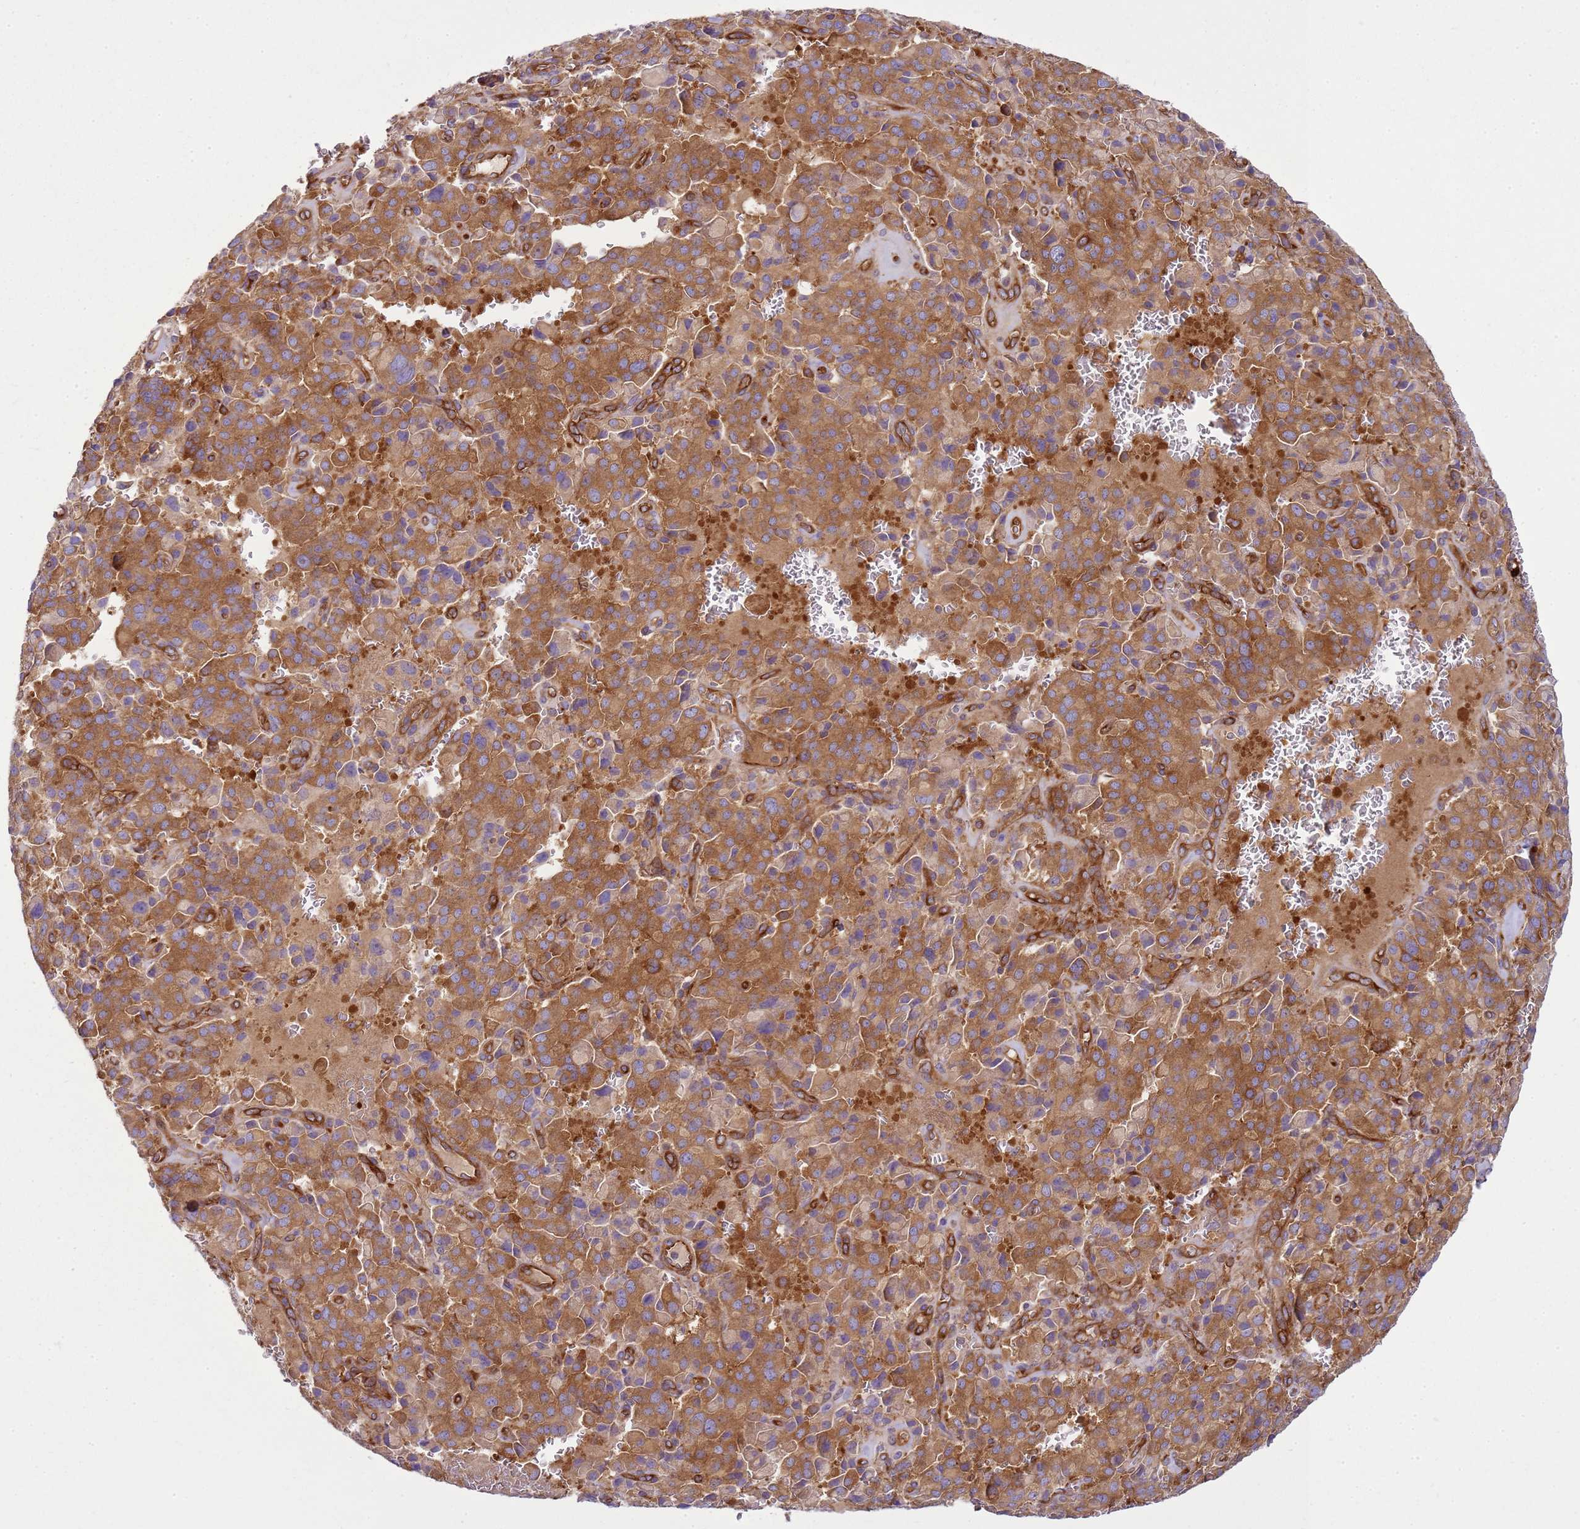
{"staining": {"intensity": "moderate", "quantity": ">75%", "location": "cytoplasmic/membranous"}, "tissue": "pancreatic cancer", "cell_type": "Tumor cells", "image_type": "cancer", "snomed": [{"axis": "morphology", "description": "Adenocarcinoma, NOS"}, {"axis": "topography", "description": "Pancreas"}], "caption": "Pancreatic cancer was stained to show a protein in brown. There is medium levels of moderate cytoplasmic/membranous staining in about >75% of tumor cells.", "gene": "SNX21", "patient": {"sex": "male", "age": 65}}